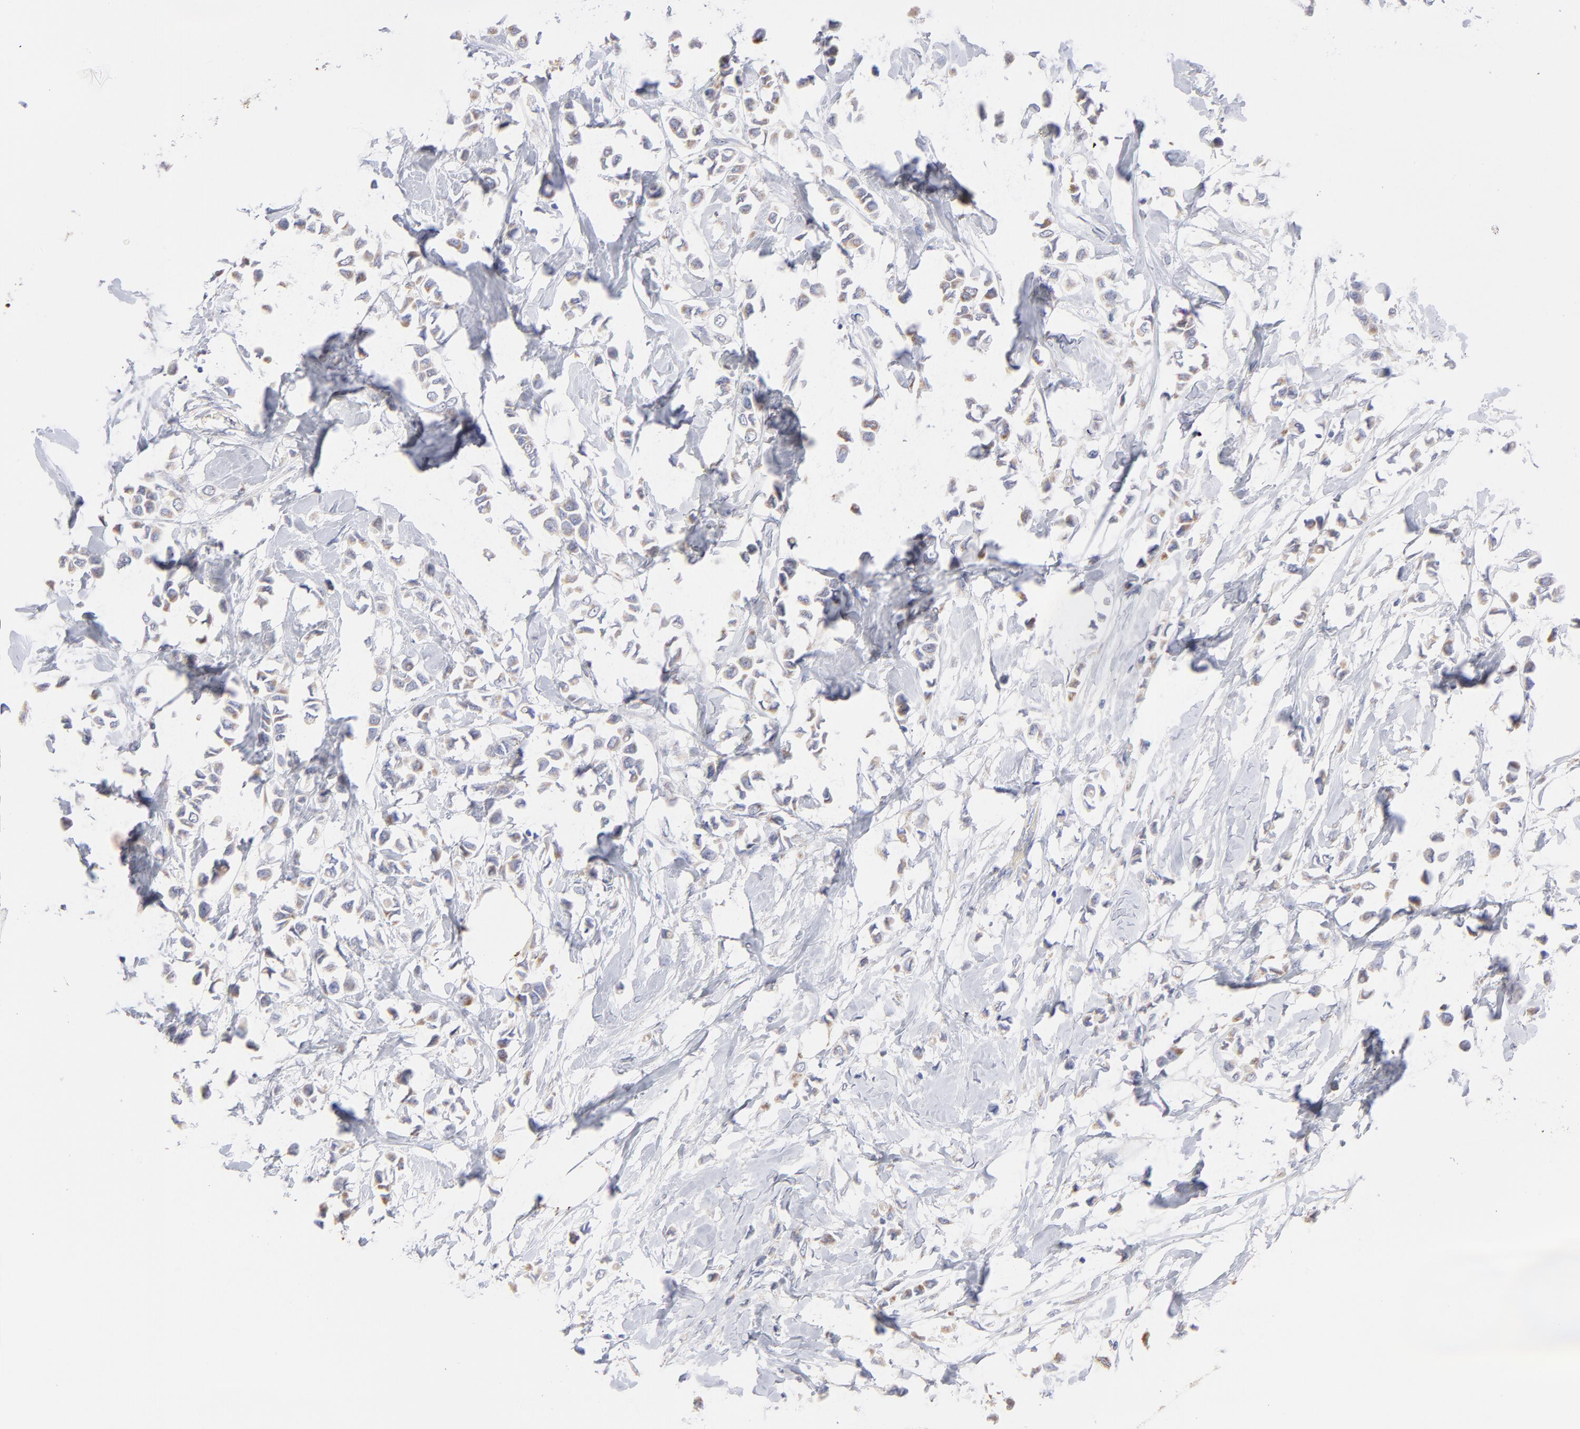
{"staining": {"intensity": "weak", "quantity": "25%-75%", "location": "cytoplasmic/membranous"}, "tissue": "breast cancer", "cell_type": "Tumor cells", "image_type": "cancer", "snomed": [{"axis": "morphology", "description": "Lobular carcinoma"}, {"axis": "topography", "description": "Breast"}], "caption": "Lobular carcinoma (breast) tissue displays weak cytoplasmic/membranous expression in about 25%-75% of tumor cells, visualized by immunohistochemistry.", "gene": "TST", "patient": {"sex": "female", "age": 51}}